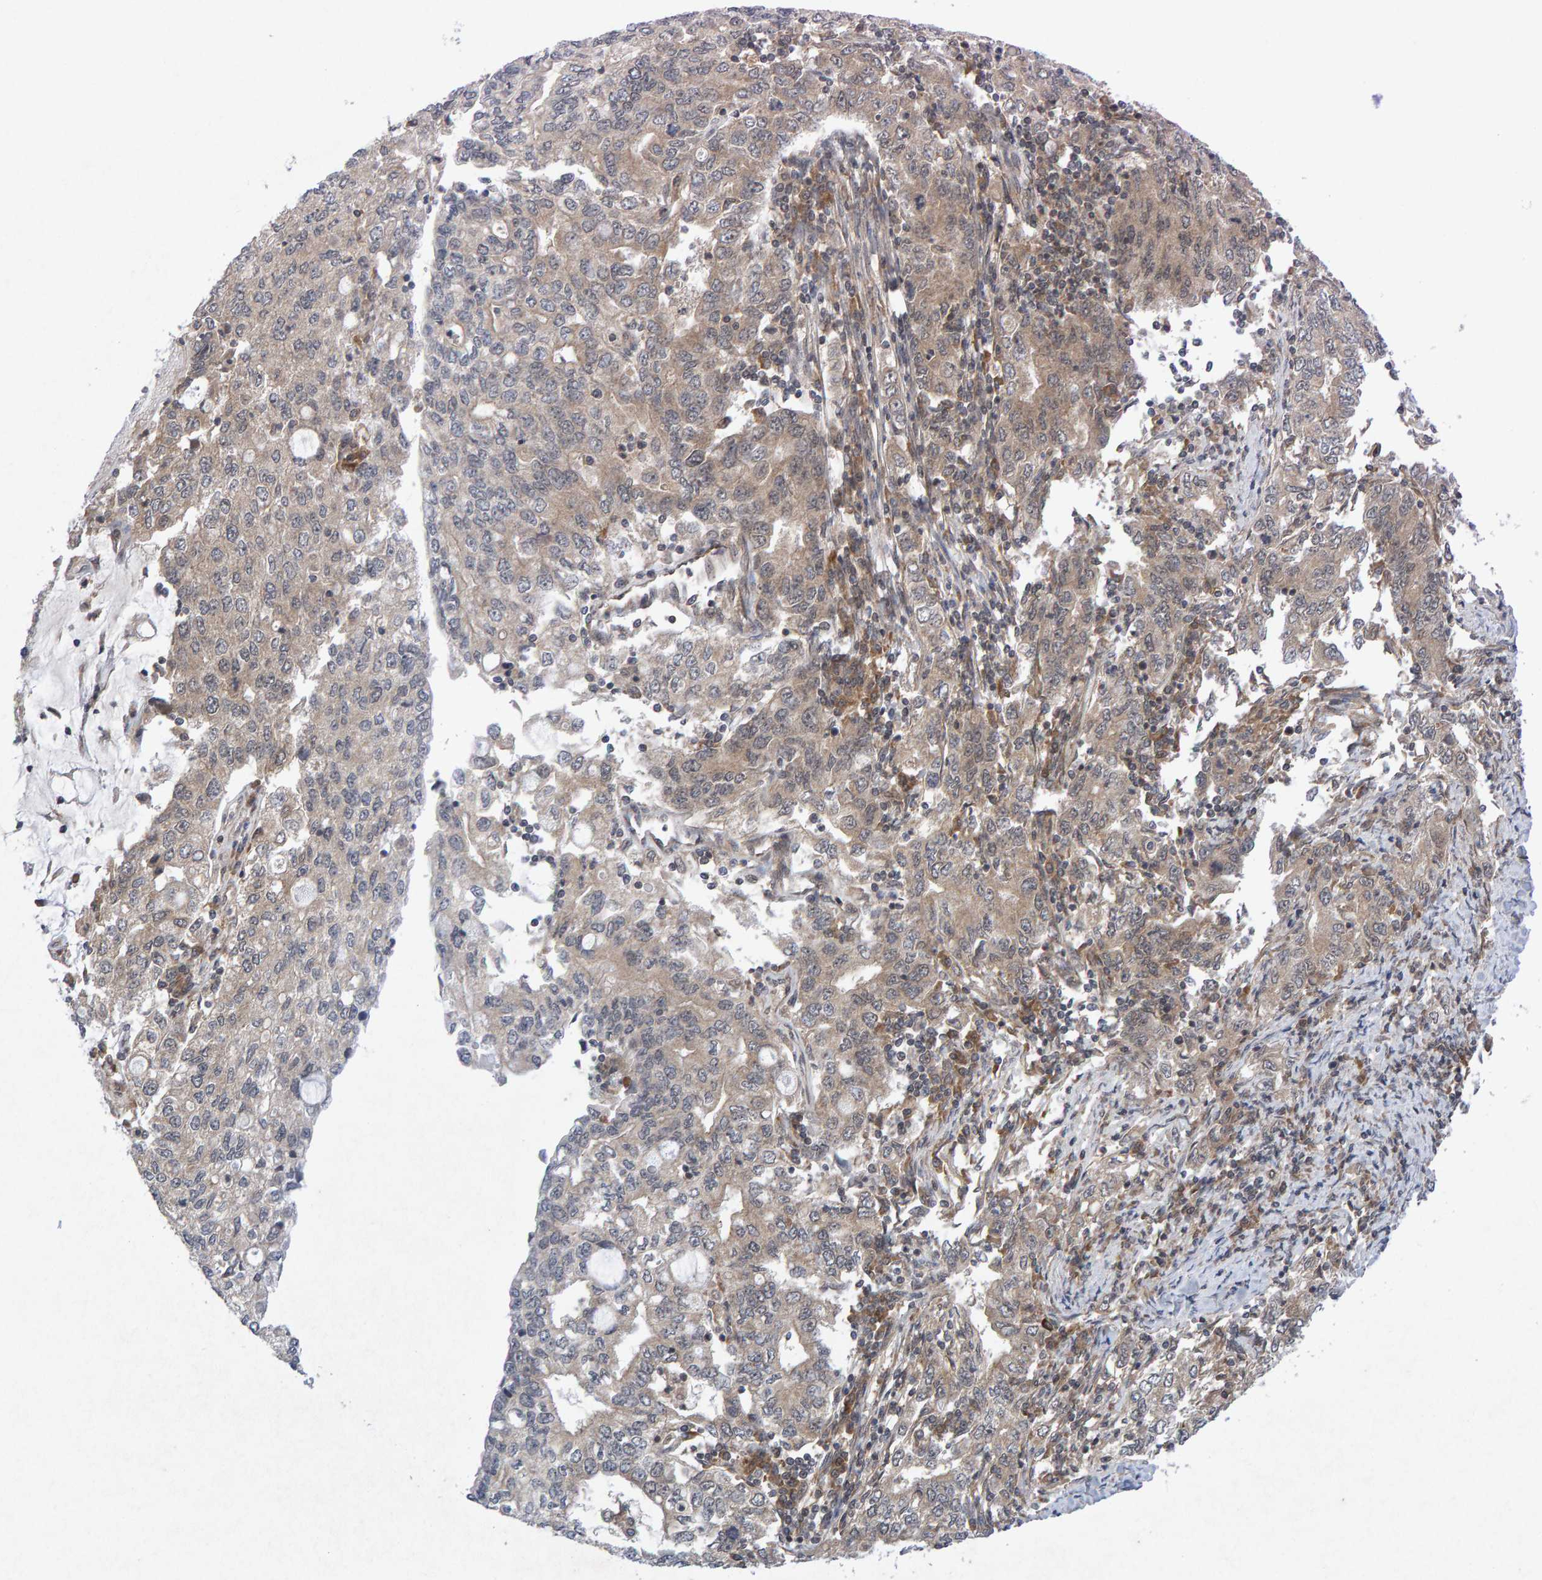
{"staining": {"intensity": "weak", "quantity": ">75%", "location": "cytoplasmic/membranous"}, "tissue": "stomach cancer", "cell_type": "Tumor cells", "image_type": "cancer", "snomed": [{"axis": "morphology", "description": "Adenocarcinoma, NOS"}, {"axis": "topography", "description": "Stomach, lower"}], "caption": "Weak cytoplasmic/membranous staining is appreciated in approximately >75% of tumor cells in stomach cancer (adenocarcinoma).", "gene": "CDH2", "patient": {"sex": "female", "age": 72}}